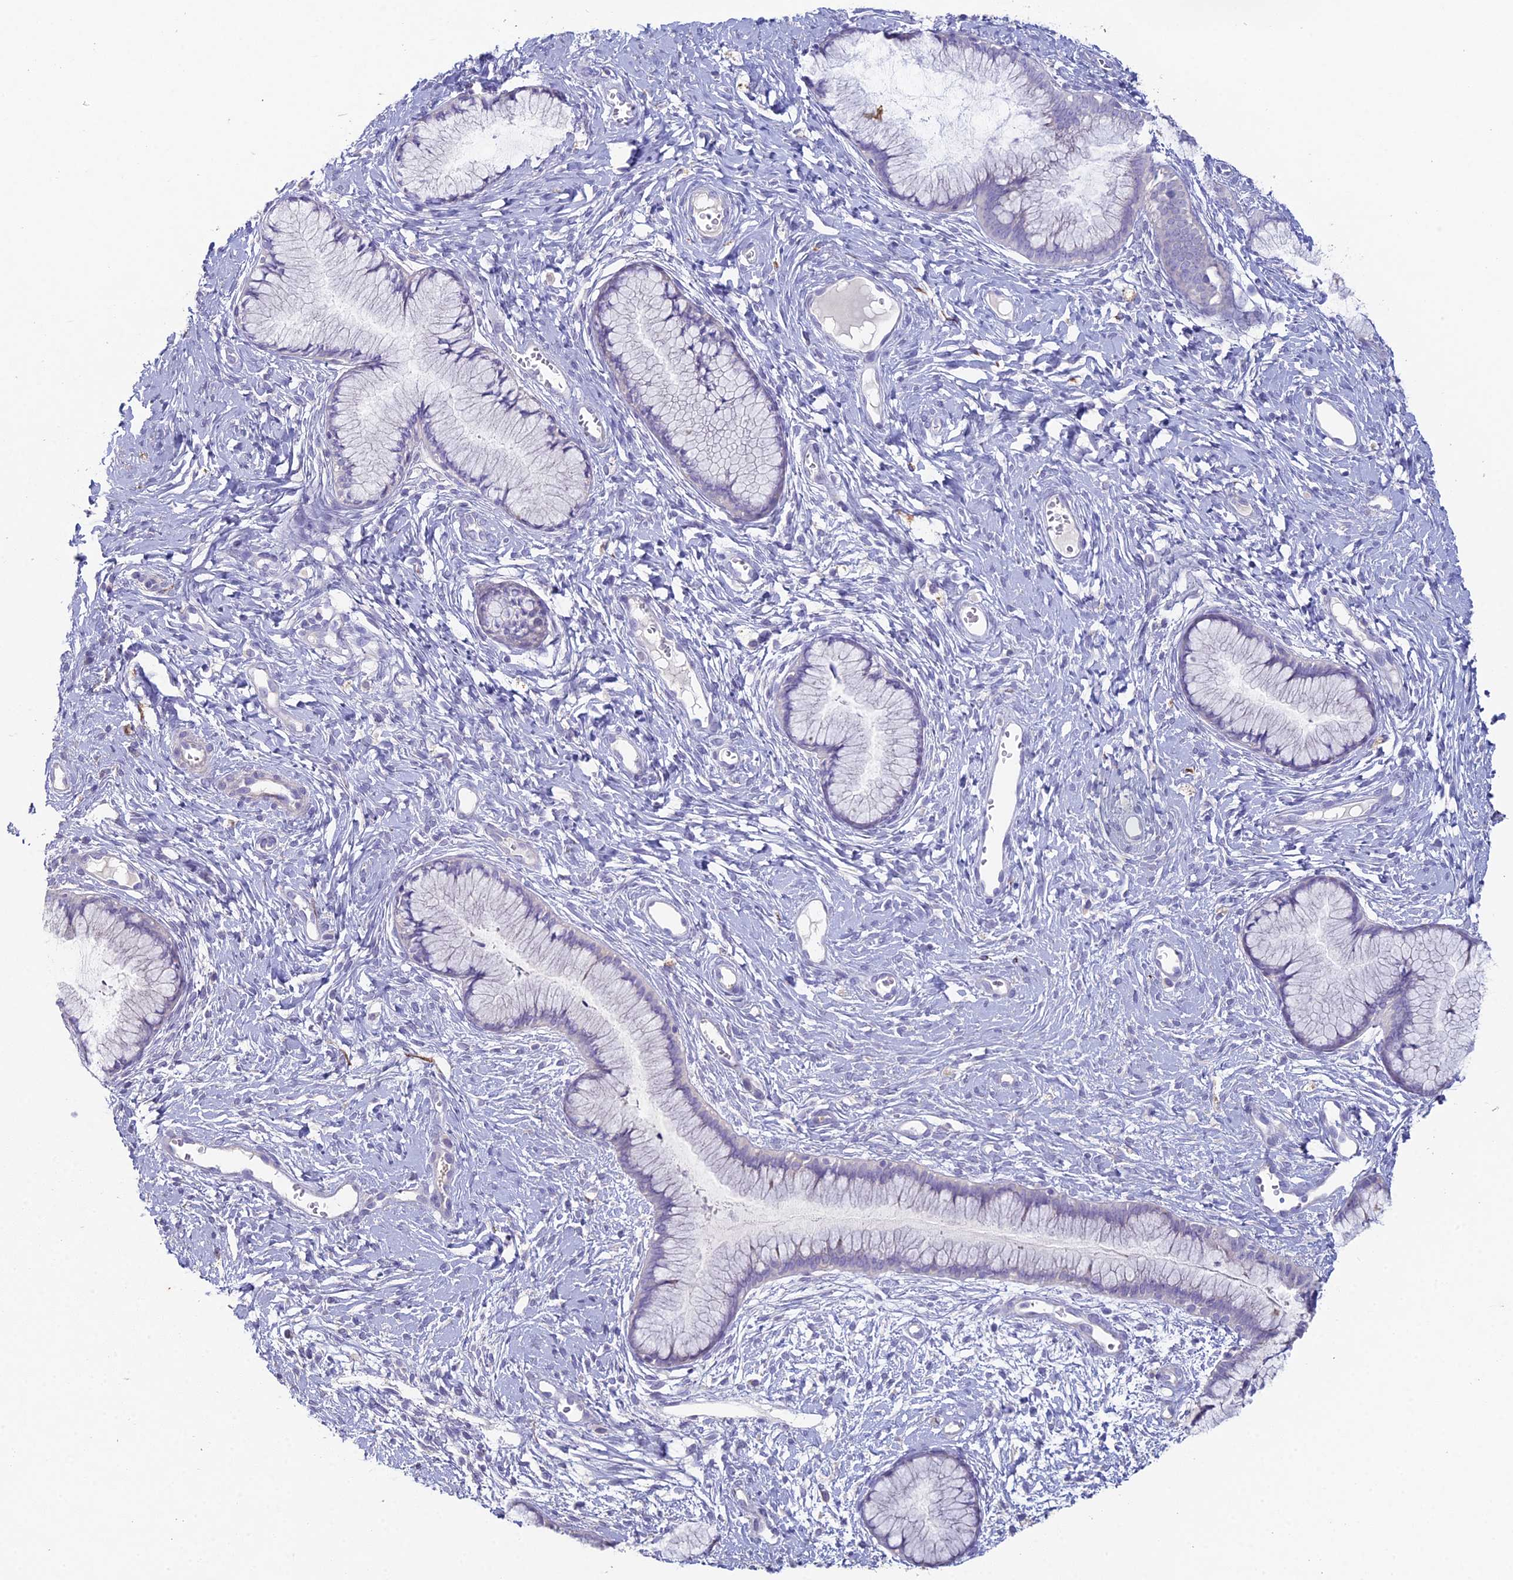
{"staining": {"intensity": "negative", "quantity": "none", "location": "none"}, "tissue": "cervix", "cell_type": "Glandular cells", "image_type": "normal", "snomed": [{"axis": "morphology", "description": "Normal tissue, NOS"}, {"axis": "topography", "description": "Cervix"}], "caption": "High magnification brightfield microscopy of benign cervix stained with DAB (brown) and counterstained with hematoxylin (blue): glandular cells show no significant staining.", "gene": "NCAM1", "patient": {"sex": "female", "age": 42}}